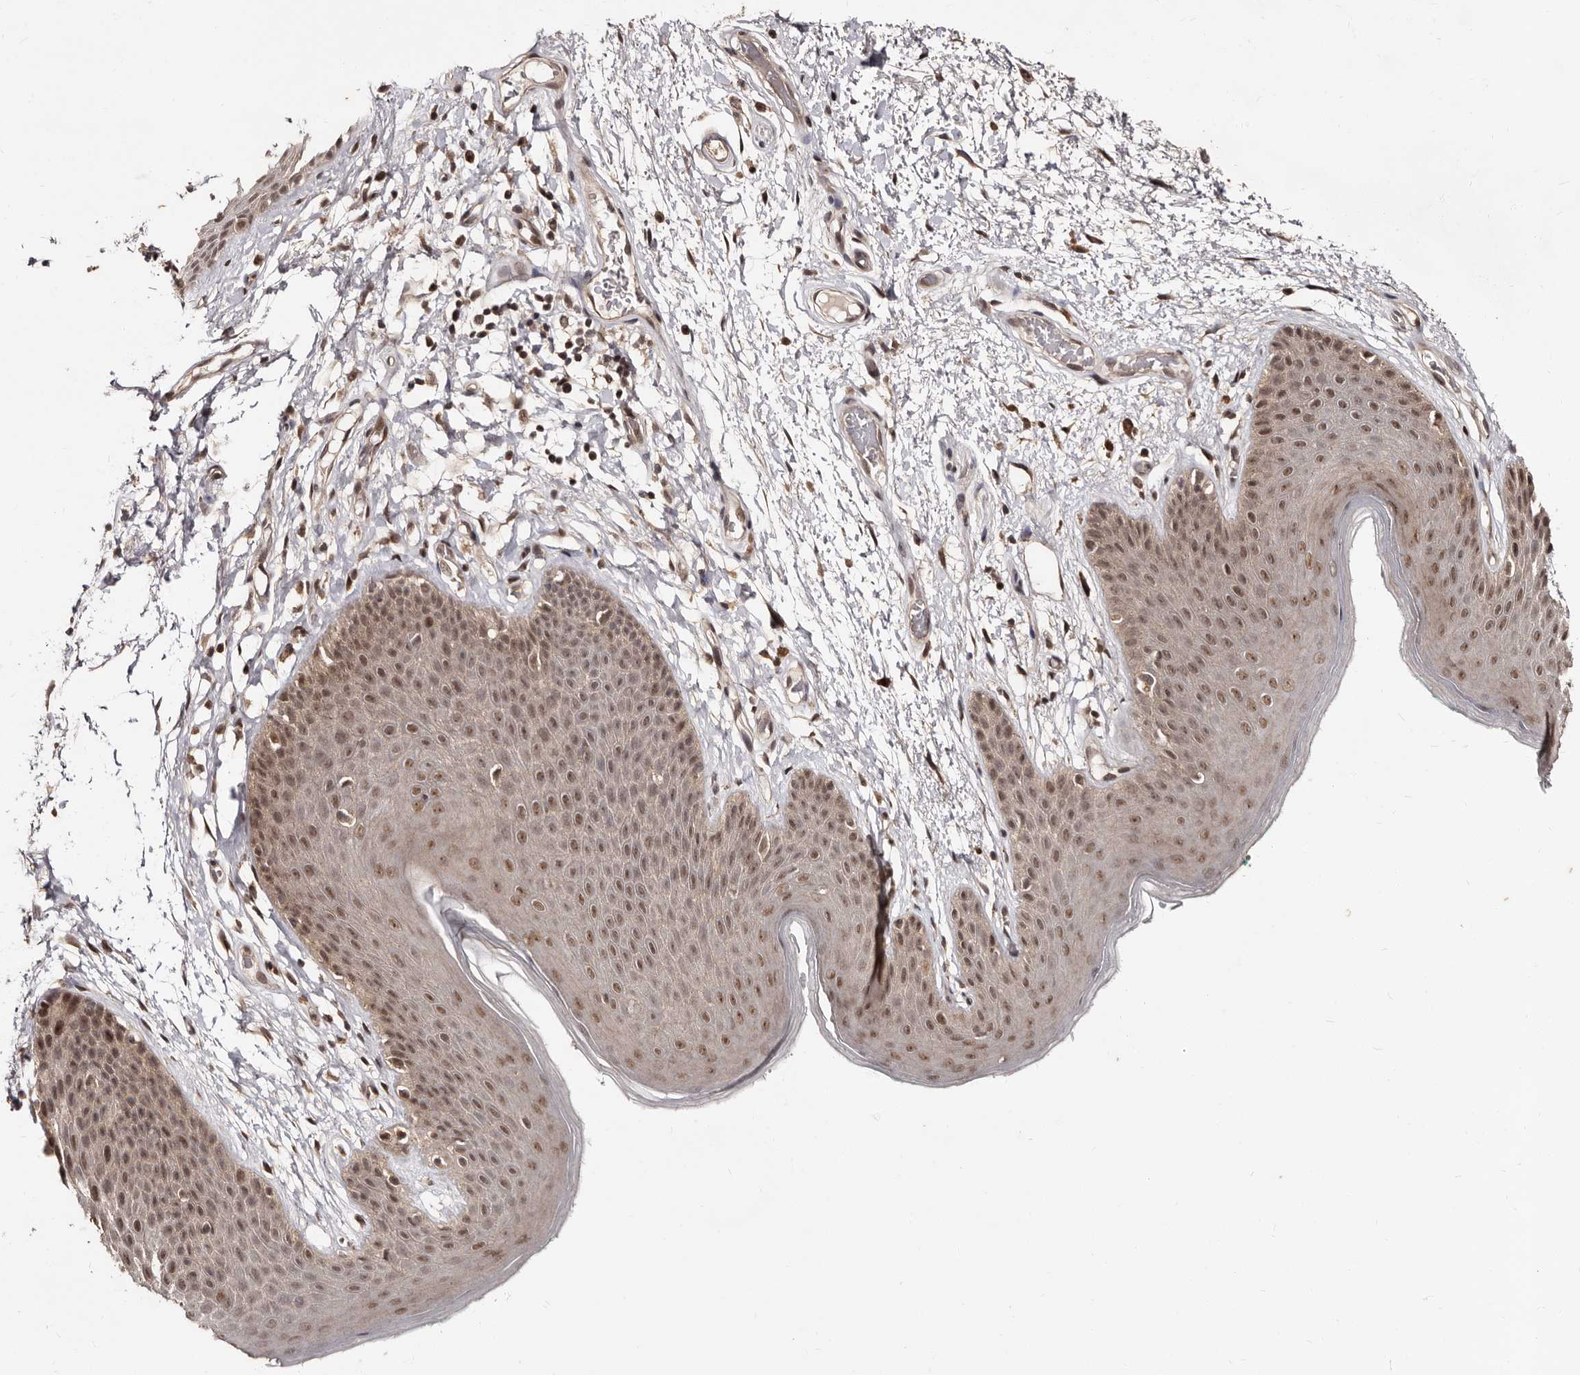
{"staining": {"intensity": "moderate", "quantity": ">75%", "location": "nuclear"}, "tissue": "skin", "cell_type": "Epidermal cells", "image_type": "normal", "snomed": [{"axis": "morphology", "description": "Normal tissue, NOS"}, {"axis": "topography", "description": "Anal"}], "caption": "Immunohistochemical staining of unremarkable skin shows >75% levels of moderate nuclear protein positivity in about >75% of epidermal cells.", "gene": "TBC1D22B", "patient": {"sex": "male", "age": 74}}